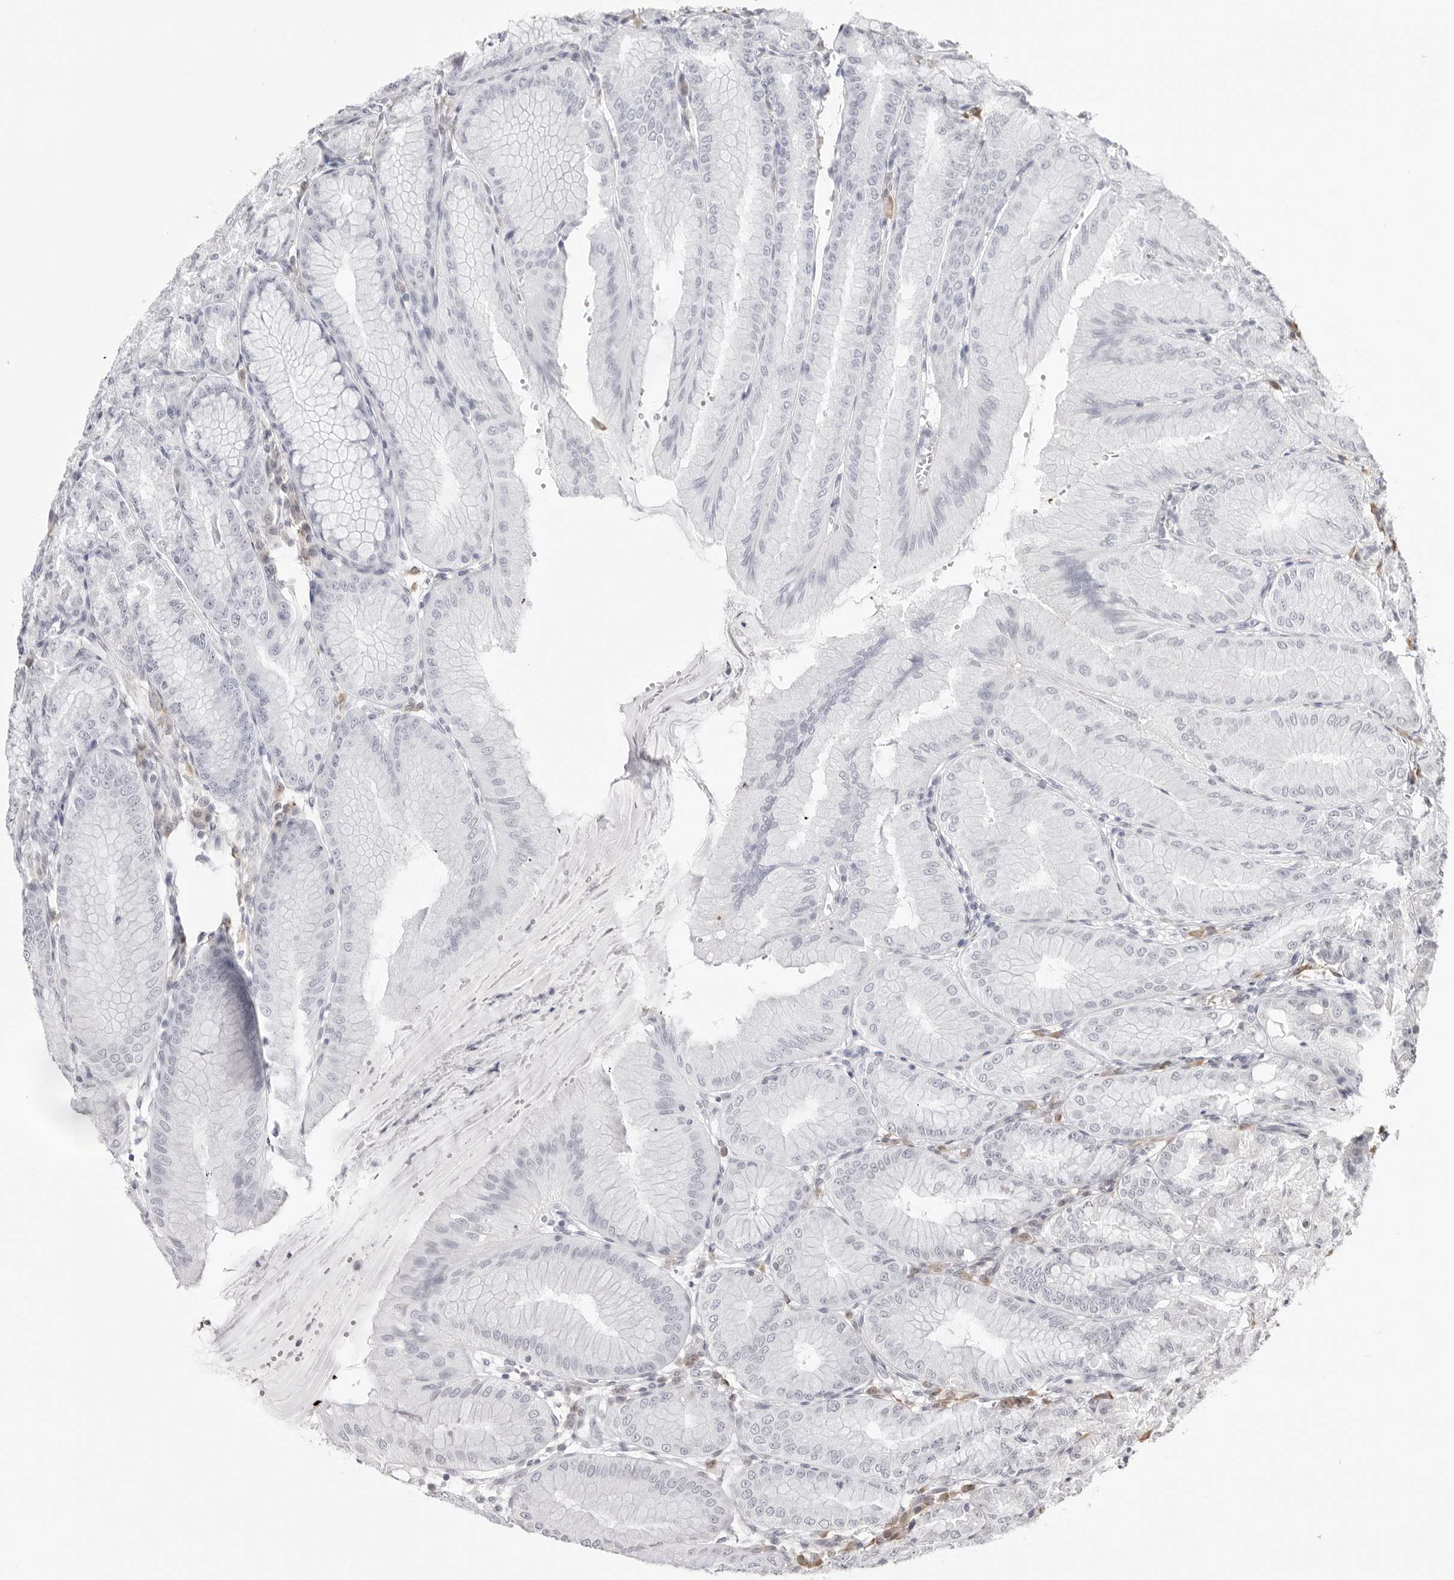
{"staining": {"intensity": "negative", "quantity": "none", "location": "none"}, "tissue": "stomach", "cell_type": "Glandular cells", "image_type": "normal", "snomed": [{"axis": "morphology", "description": "Normal tissue, NOS"}, {"axis": "topography", "description": "Stomach, lower"}], "caption": "The photomicrograph exhibits no significant positivity in glandular cells of stomach.", "gene": "NTPCR", "patient": {"sex": "male", "age": 71}}